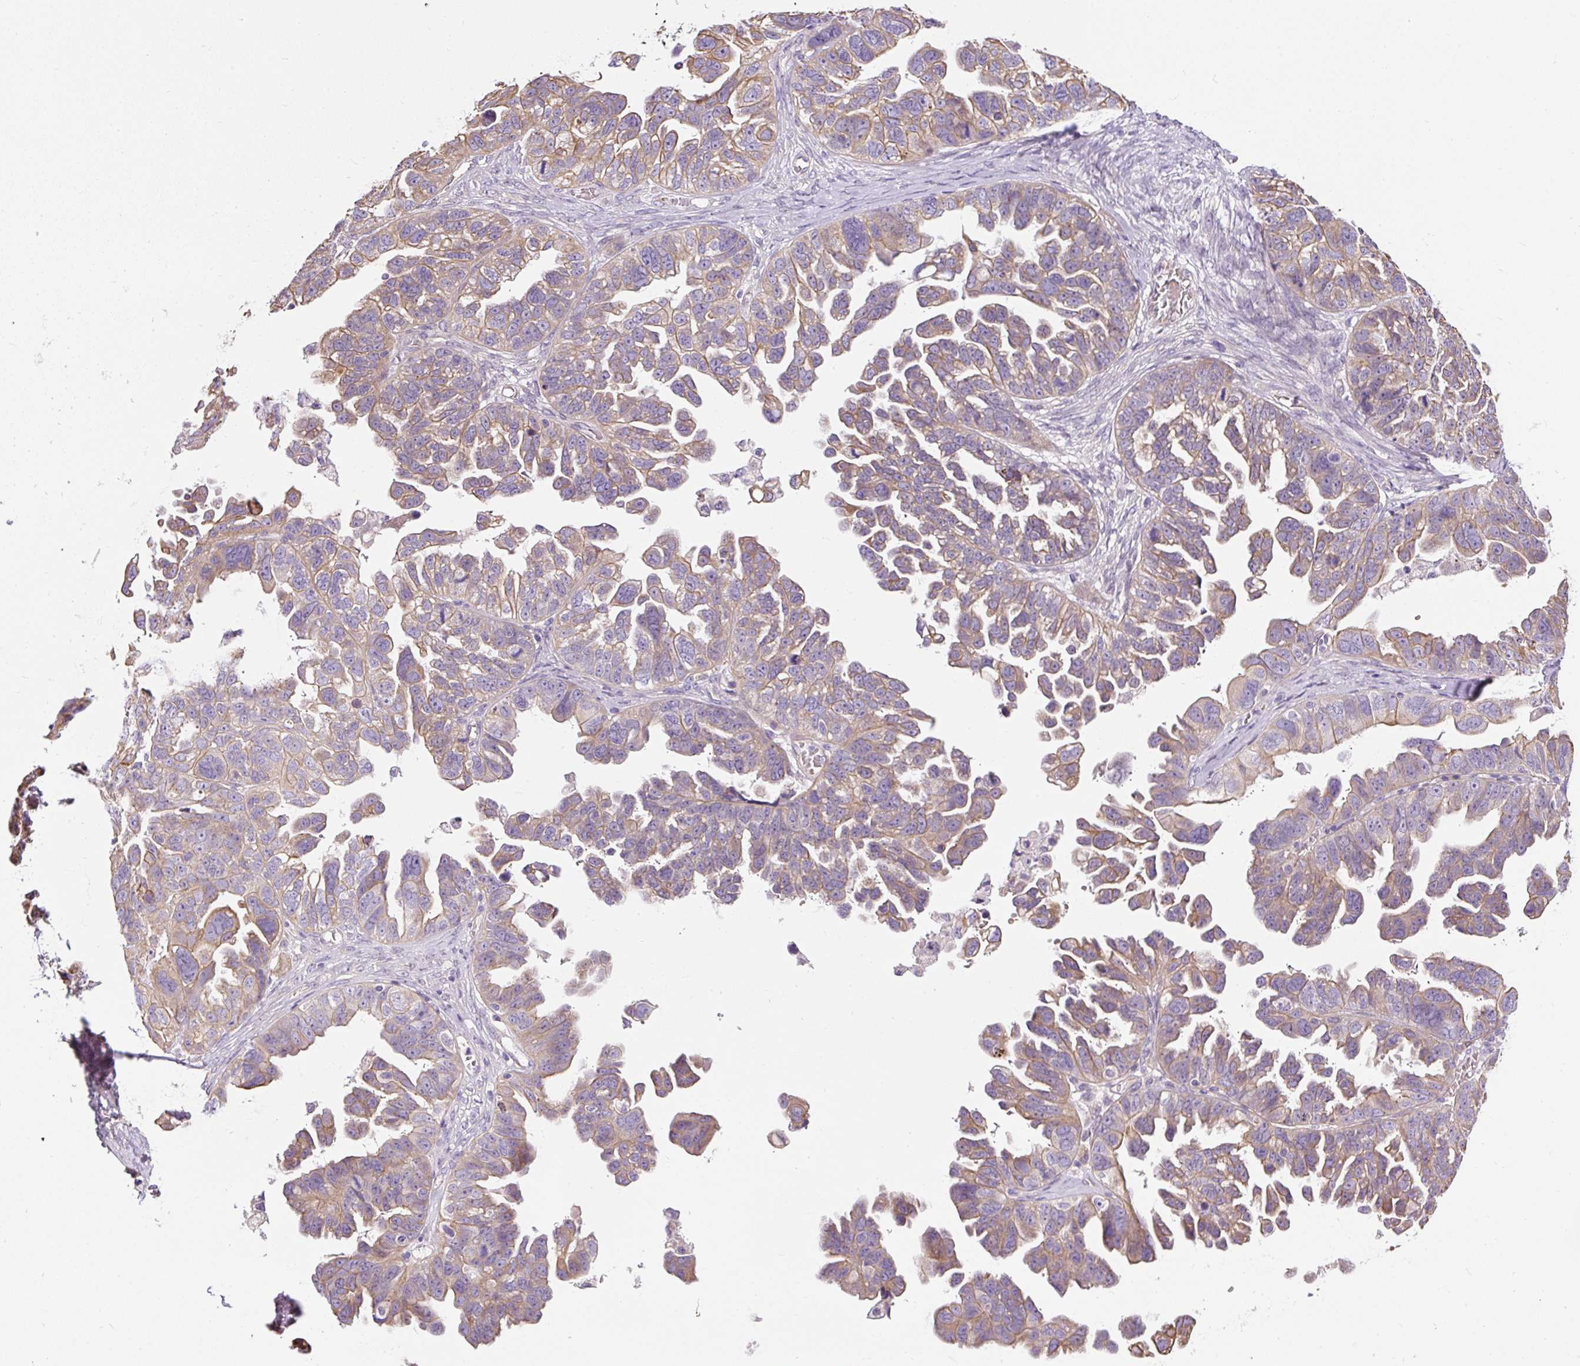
{"staining": {"intensity": "weak", "quantity": ">75%", "location": "cytoplasmic/membranous"}, "tissue": "ovarian cancer", "cell_type": "Tumor cells", "image_type": "cancer", "snomed": [{"axis": "morphology", "description": "Cystadenocarcinoma, serous, NOS"}, {"axis": "topography", "description": "Ovary"}], "caption": "DAB immunohistochemical staining of human ovarian cancer demonstrates weak cytoplasmic/membranous protein positivity in about >75% of tumor cells.", "gene": "FAM149A", "patient": {"sex": "female", "age": 79}}